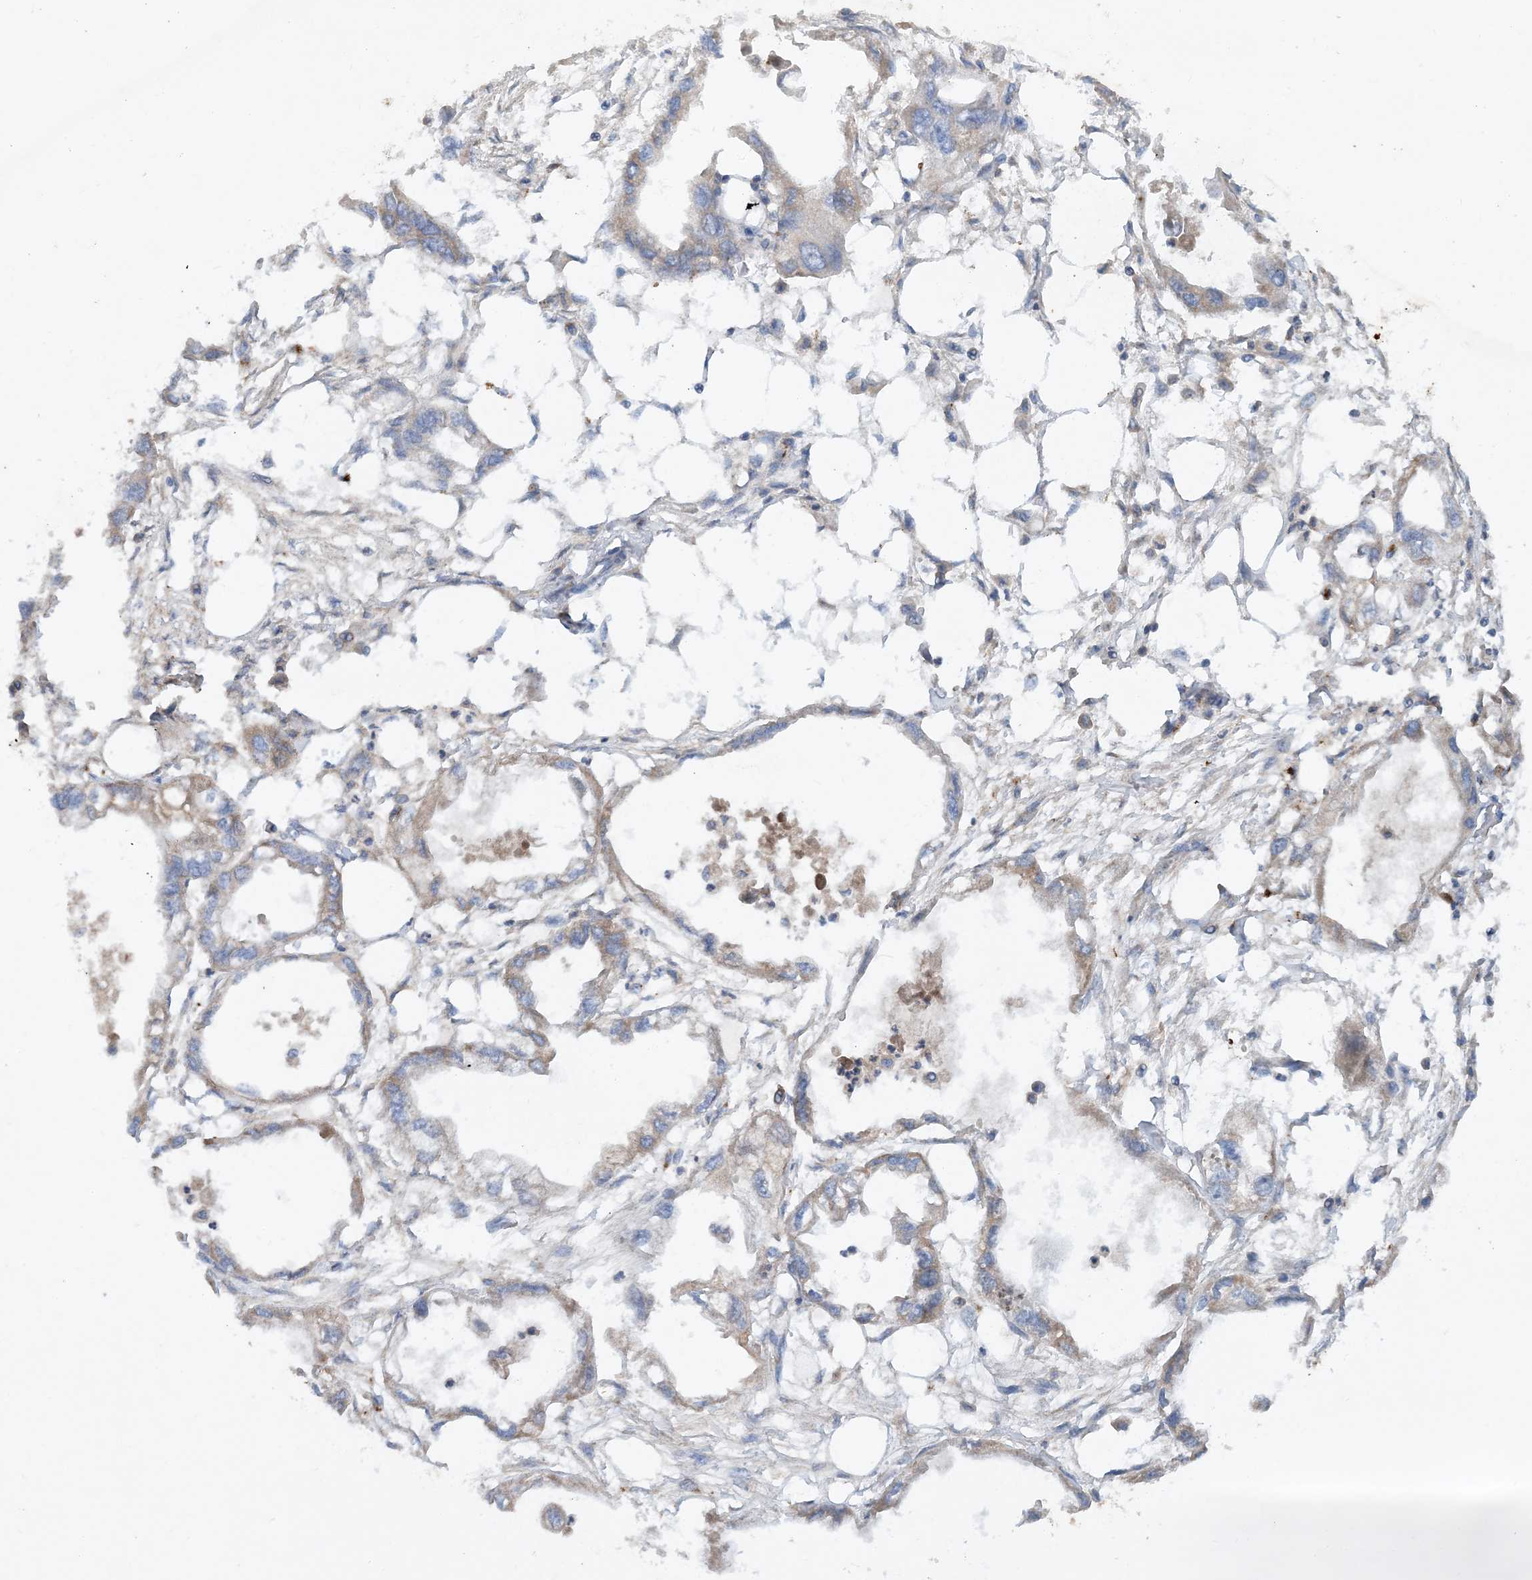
{"staining": {"intensity": "weak", "quantity": "<25%", "location": "cytoplasmic/membranous"}, "tissue": "endometrial cancer", "cell_type": "Tumor cells", "image_type": "cancer", "snomed": [{"axis": "morphology", "description": "Adenocarcinoma, NOS"}, {"axis": "morphology", "description": "Adenocarcinoma, metastatic, NOS"}, {"axis": "topography", "description": "Adipose tissue"}, {"axis": "topography", "description": "Endometrium"}], "caption": "Human endometrial metastatic adenocarcinoma stained for a protein using immunohistochemistry exhibits no expression in tumor cells.", "gene": "STK19", "patient": {"sex": "female", "age": 67}}